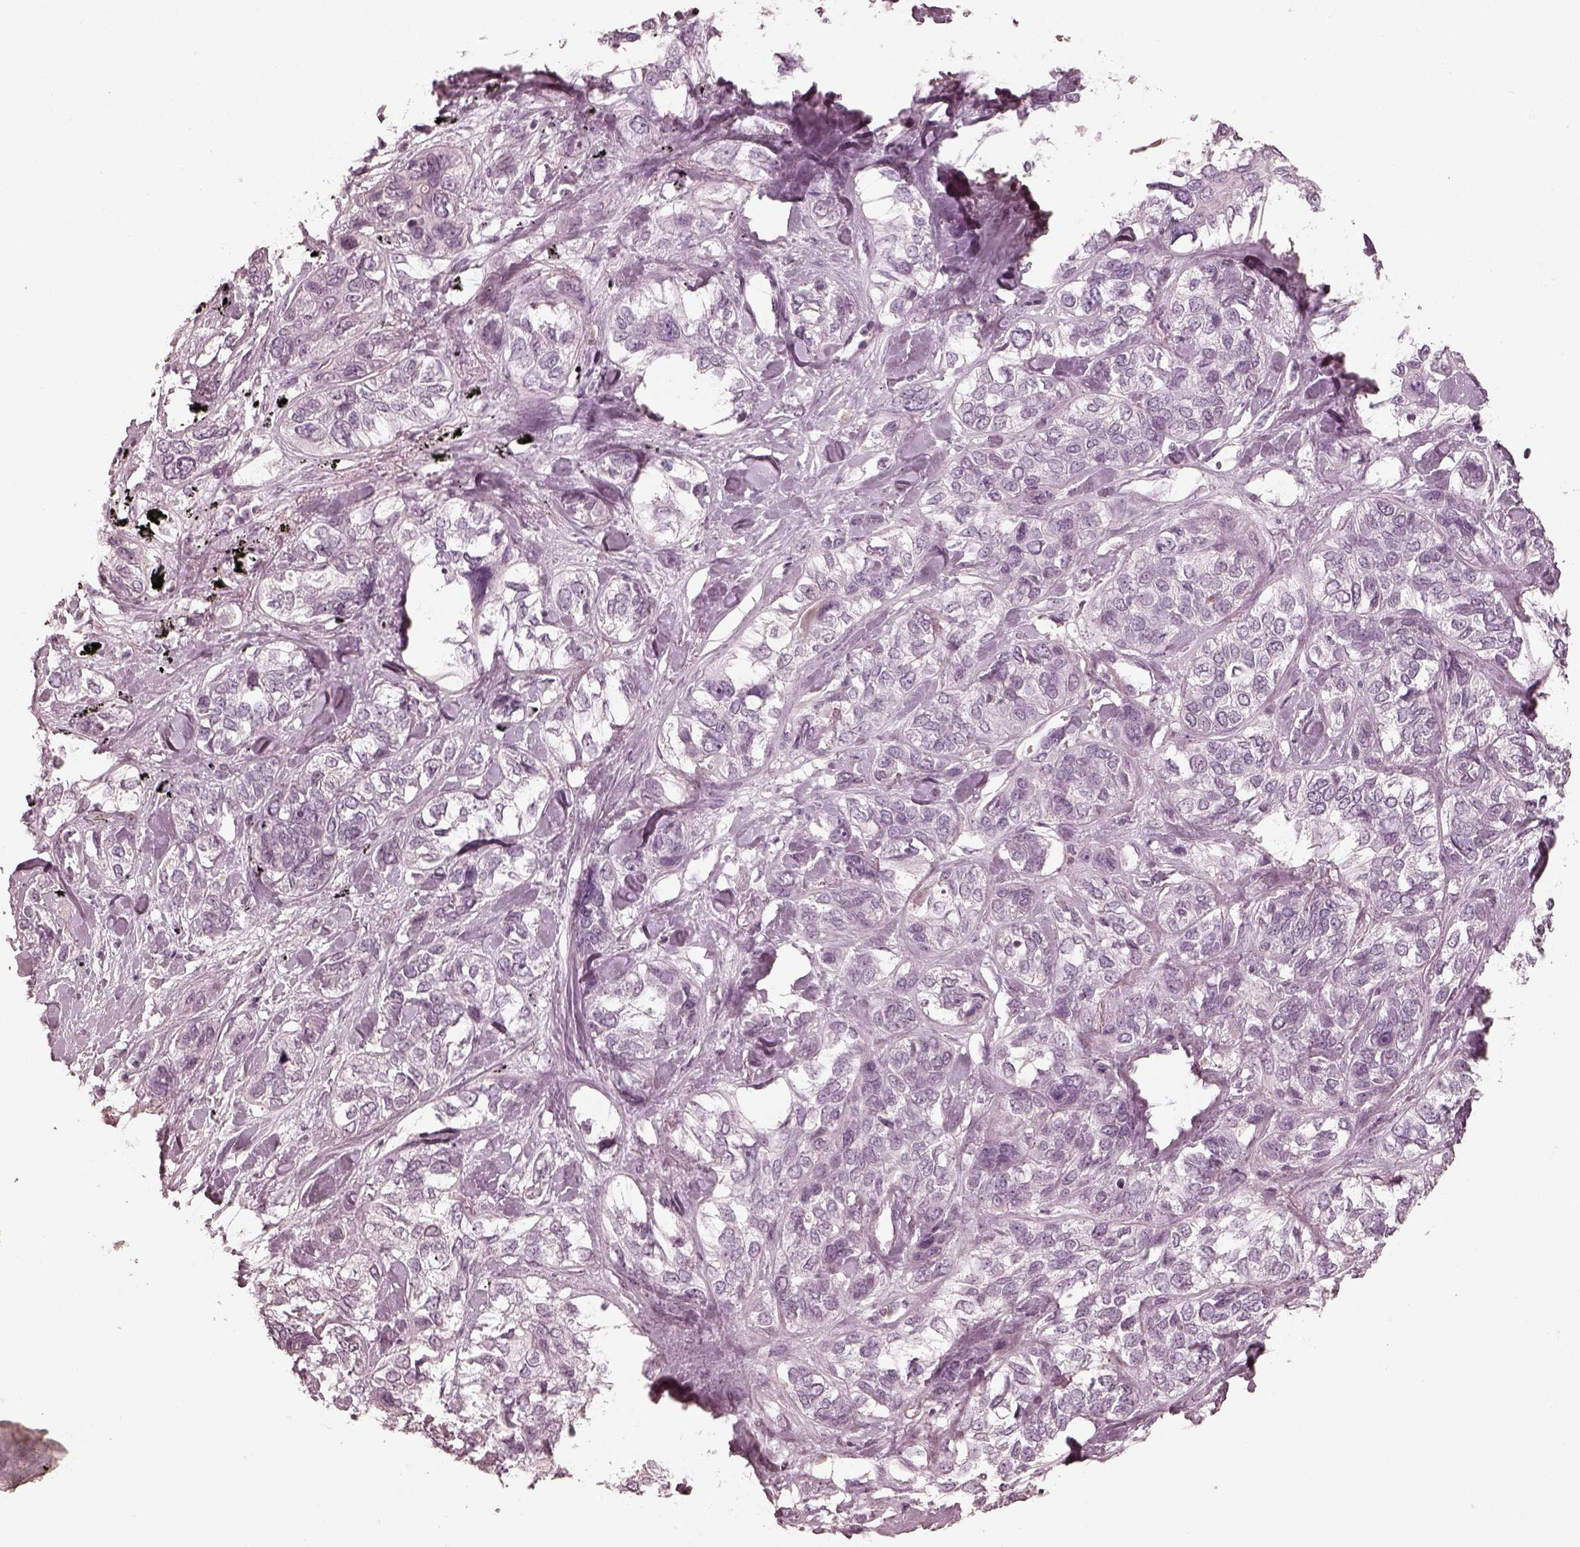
{"staining": {"intensity": "negative", "quantity": "none", "location": "none"}, "tissue": "lung cancer", "cell_type": "Tumor cells", "image_type": "cancer", "snomed": [{"axis": "morphology", "description": "Squamous cell carcinoma, NOS"}, {"axis": "topography", "description": "Lung"}], "caption": "IHC micrograph of lung cancer (squamous cell carcinoma) stained for a protein (brown), which exhibits no positivity in tumor cells.", "gene": "ADRB3", "patient": {"sex": "female", "age": 70}}